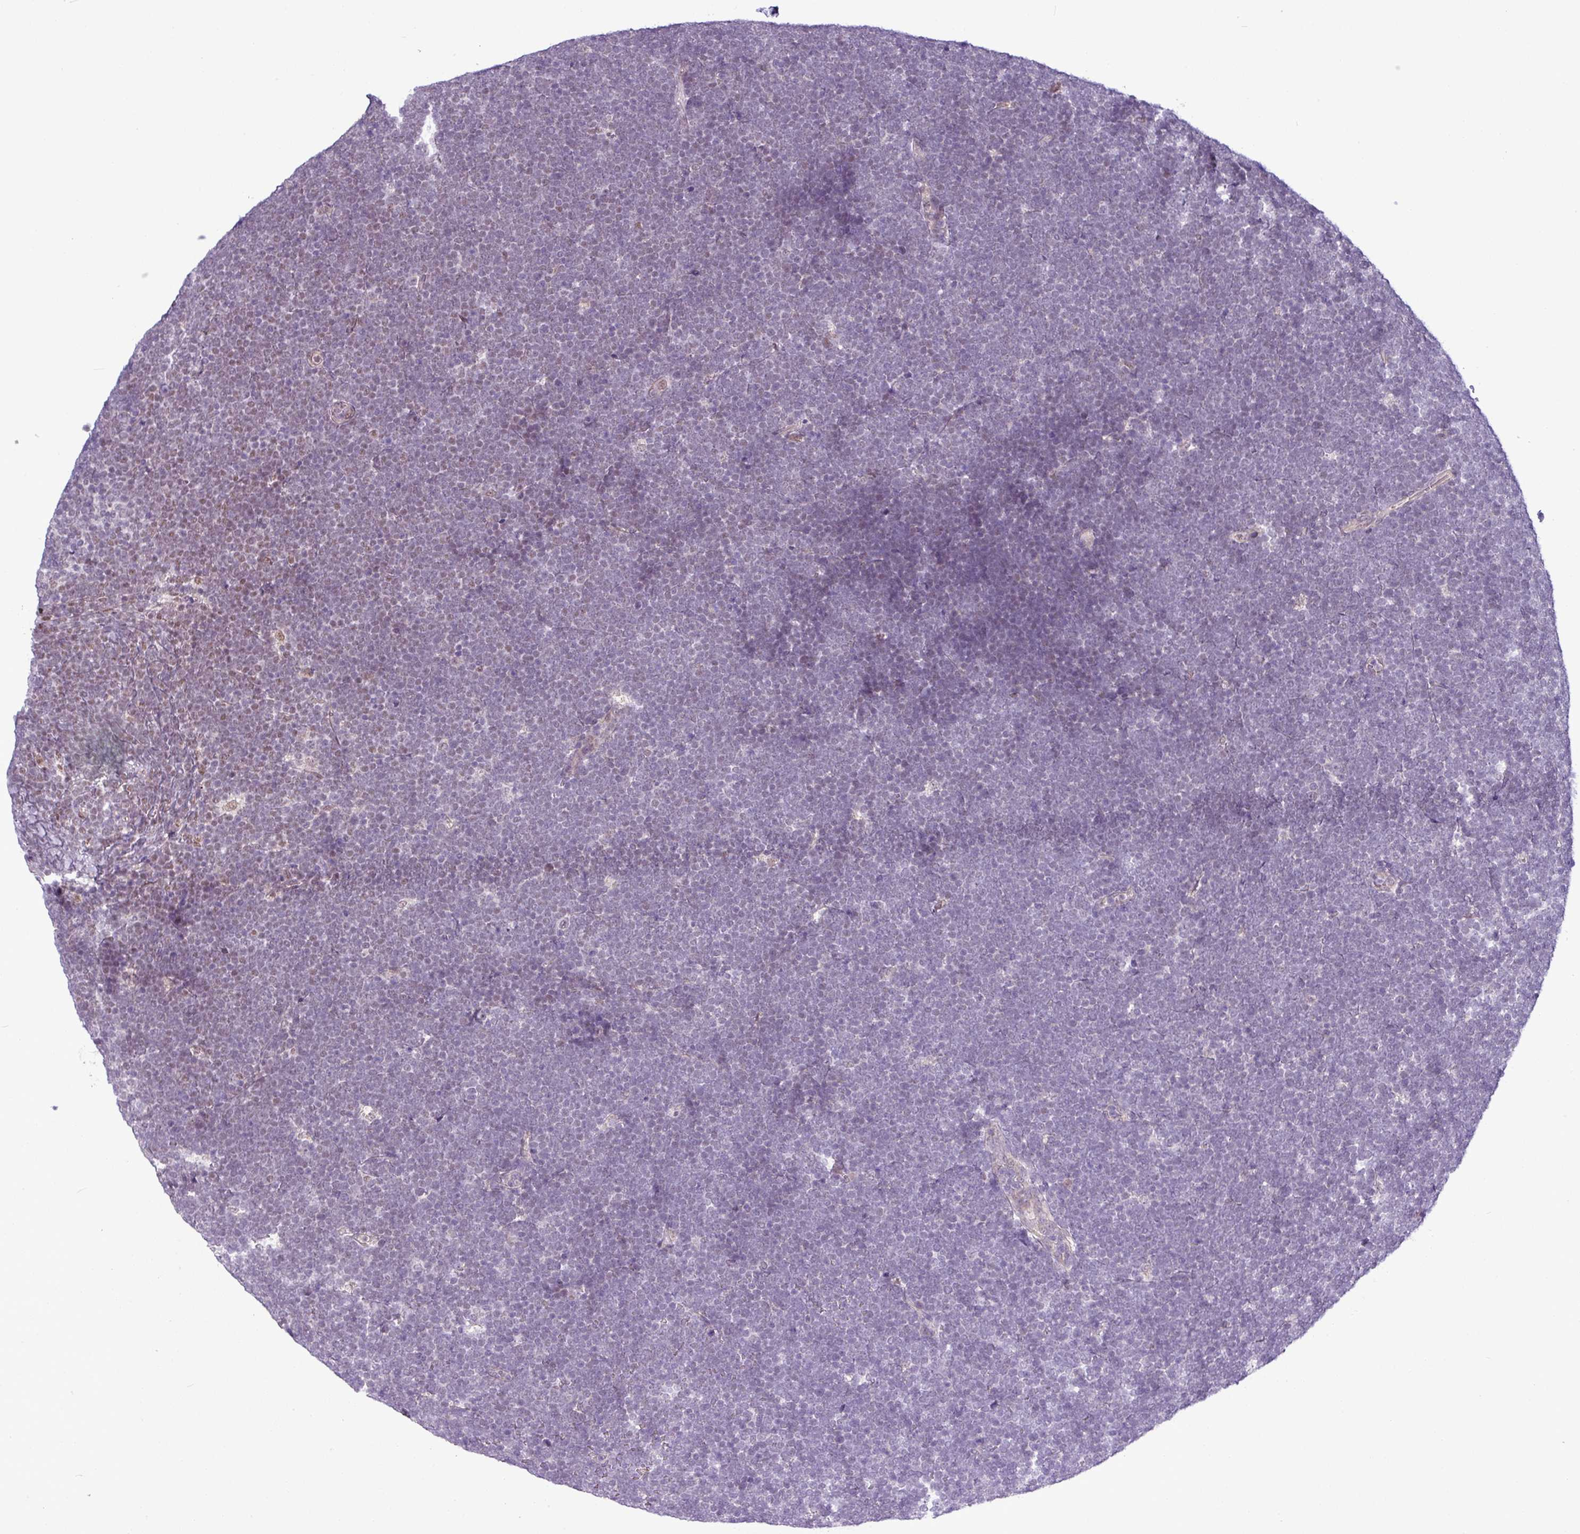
{"staining": {"intensity": "moderate", "quantity": "<25%", "location": "nuclear"}, "tissue": "lymphoma", "cell_type": "Tumor cells", "image_type": "cancer", "snomed": [{"axis": "morphology", "description": "Malignant lymphoma, non-Hodgkin's type, High grade"}, {"axis": "topography", "description": "Lymph node"}], "caption": "This is a histology image of immunohistochemistry (IHC) staining of malignant lymphoma, non-Hodgkin's type (high-grade), which shows moderate staining in the nuclear of tumor cells.", "gene": "ZNF217", "patient": {"sex": "male", "age": 13}}